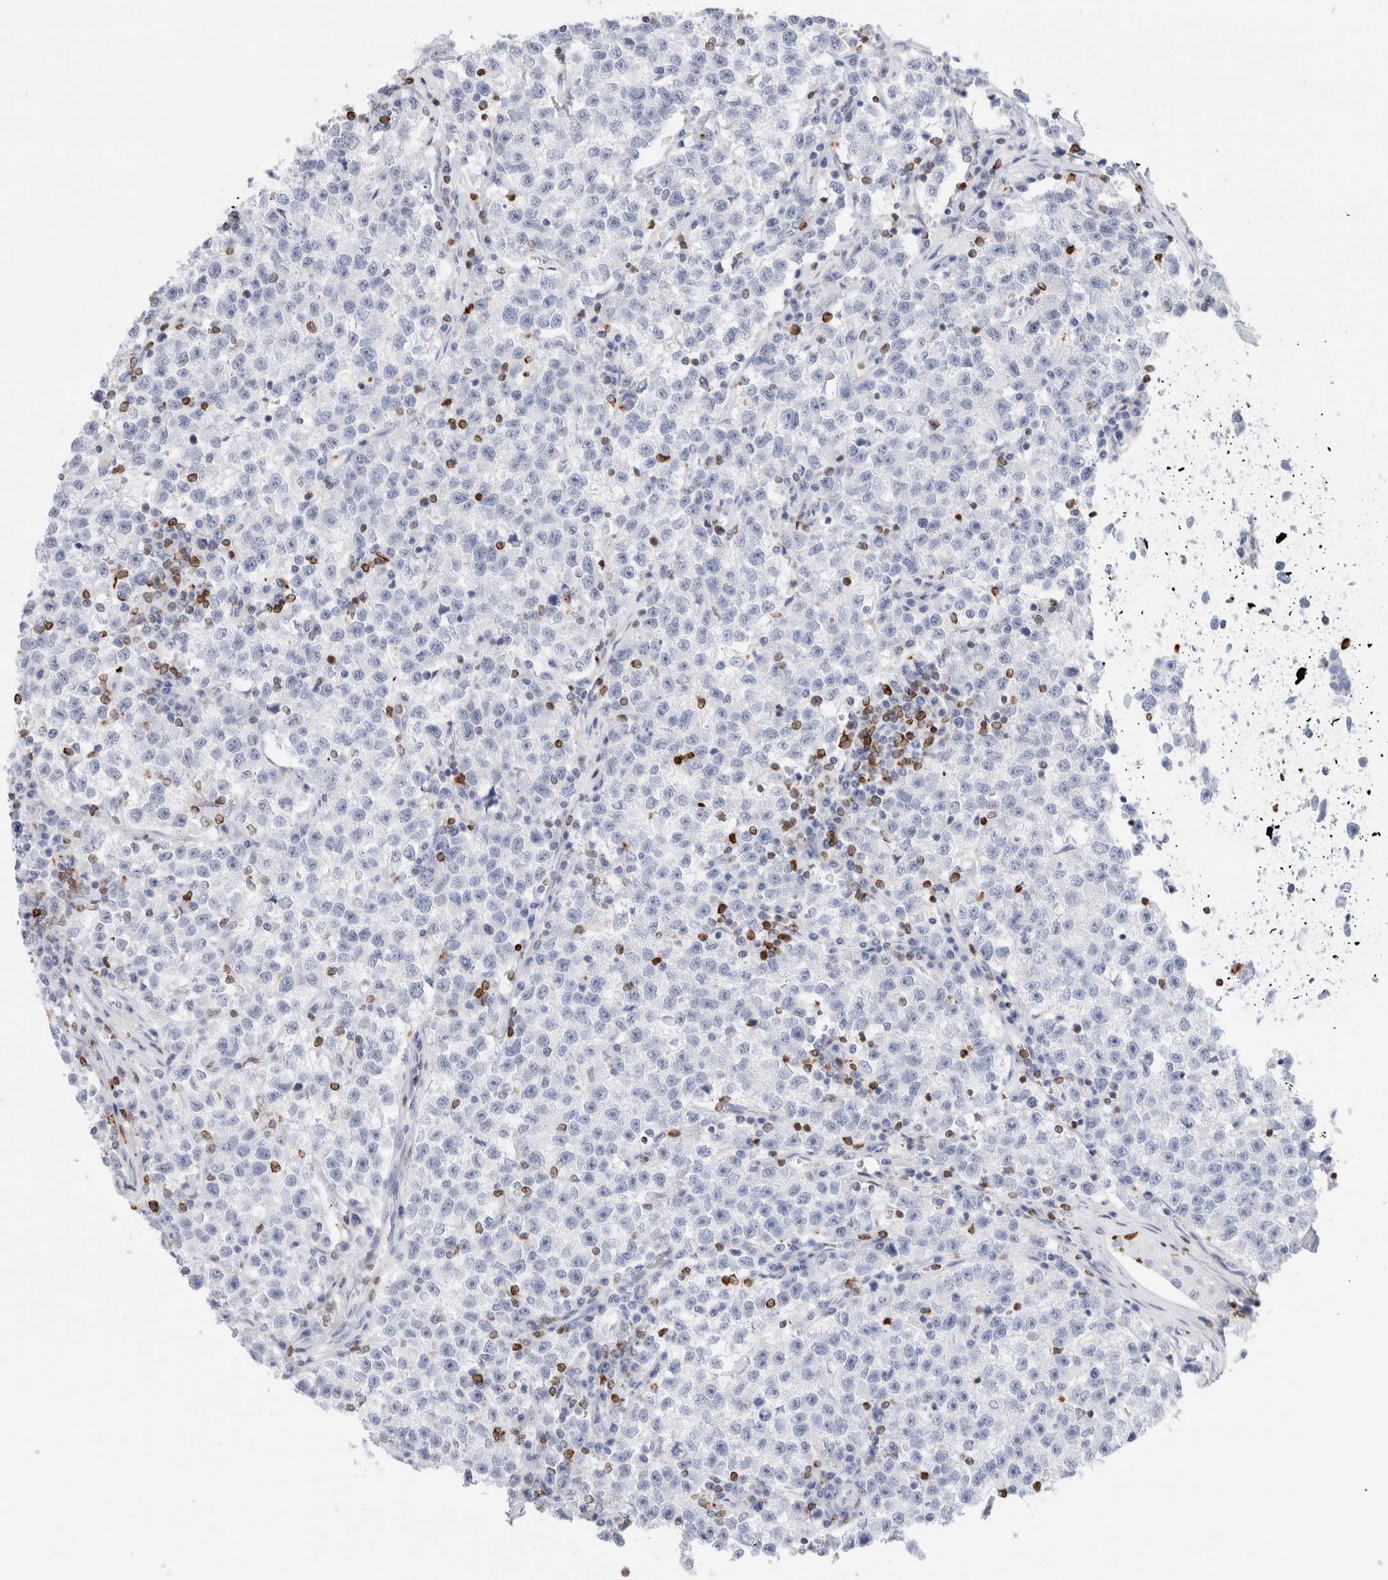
{"staining": {"intensity": "negative", "quantity": "none", "location": "none"}, "tissue": "testis cancer", "cell_type": "Tumor cells", "image_type": "cancer", "snomed": [{"axis": "morphology", "description": "Seminoma, NOS"}, {"axis": "topography", "description": "Testis"}], "caption": "This is a micrograph of immunohistochemistry staining of testis seminoma, which shows no expression in tumor cells. (Brightfield microscopy of DAB (3,3'-diaminobenzidine) immunohistochemistry at high magnification).", "gene": "ALOX5AP", "patient": {"sex": "male", "age": 22}}